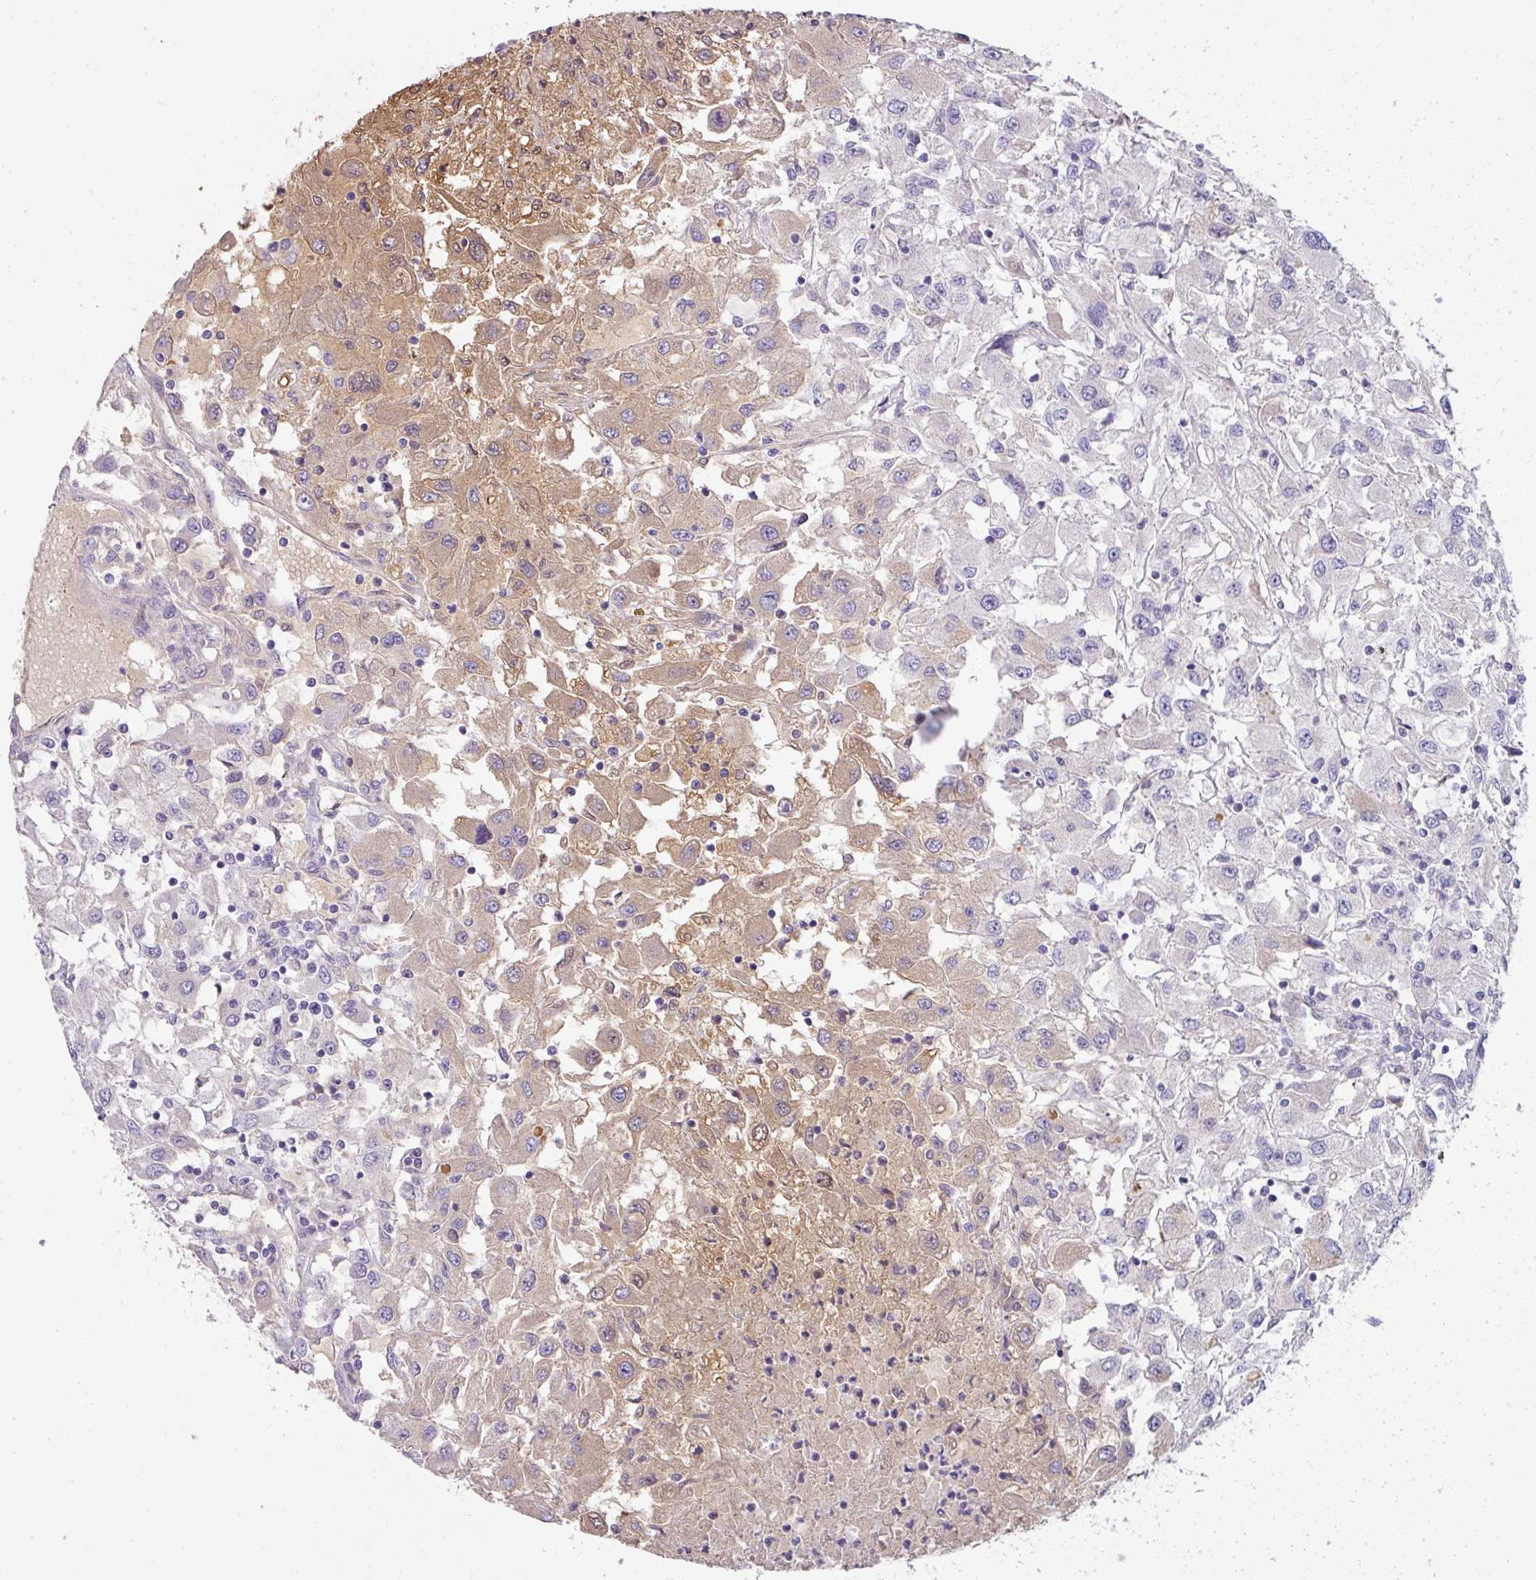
{"staining": {"intensity": "weak", "quantity": "<25%", "location": "cytoplasmic/membranous"}, "tissue": "renal cancer", "cell_type": "Tumor cells", "image_type": "cancer", "snomed": [{"axis": "morphology", "description": "Adenocarcinoma, NOS"}, {"axis": "topography", "description": "Kidney"}], "caption": "Renal cancer (adenocarcinoma) was stained to show a protein in brown. There is no significant staining in tumor cells.", "gene": "ZNF266", "patient": {"sex": "female", "age": 67}}